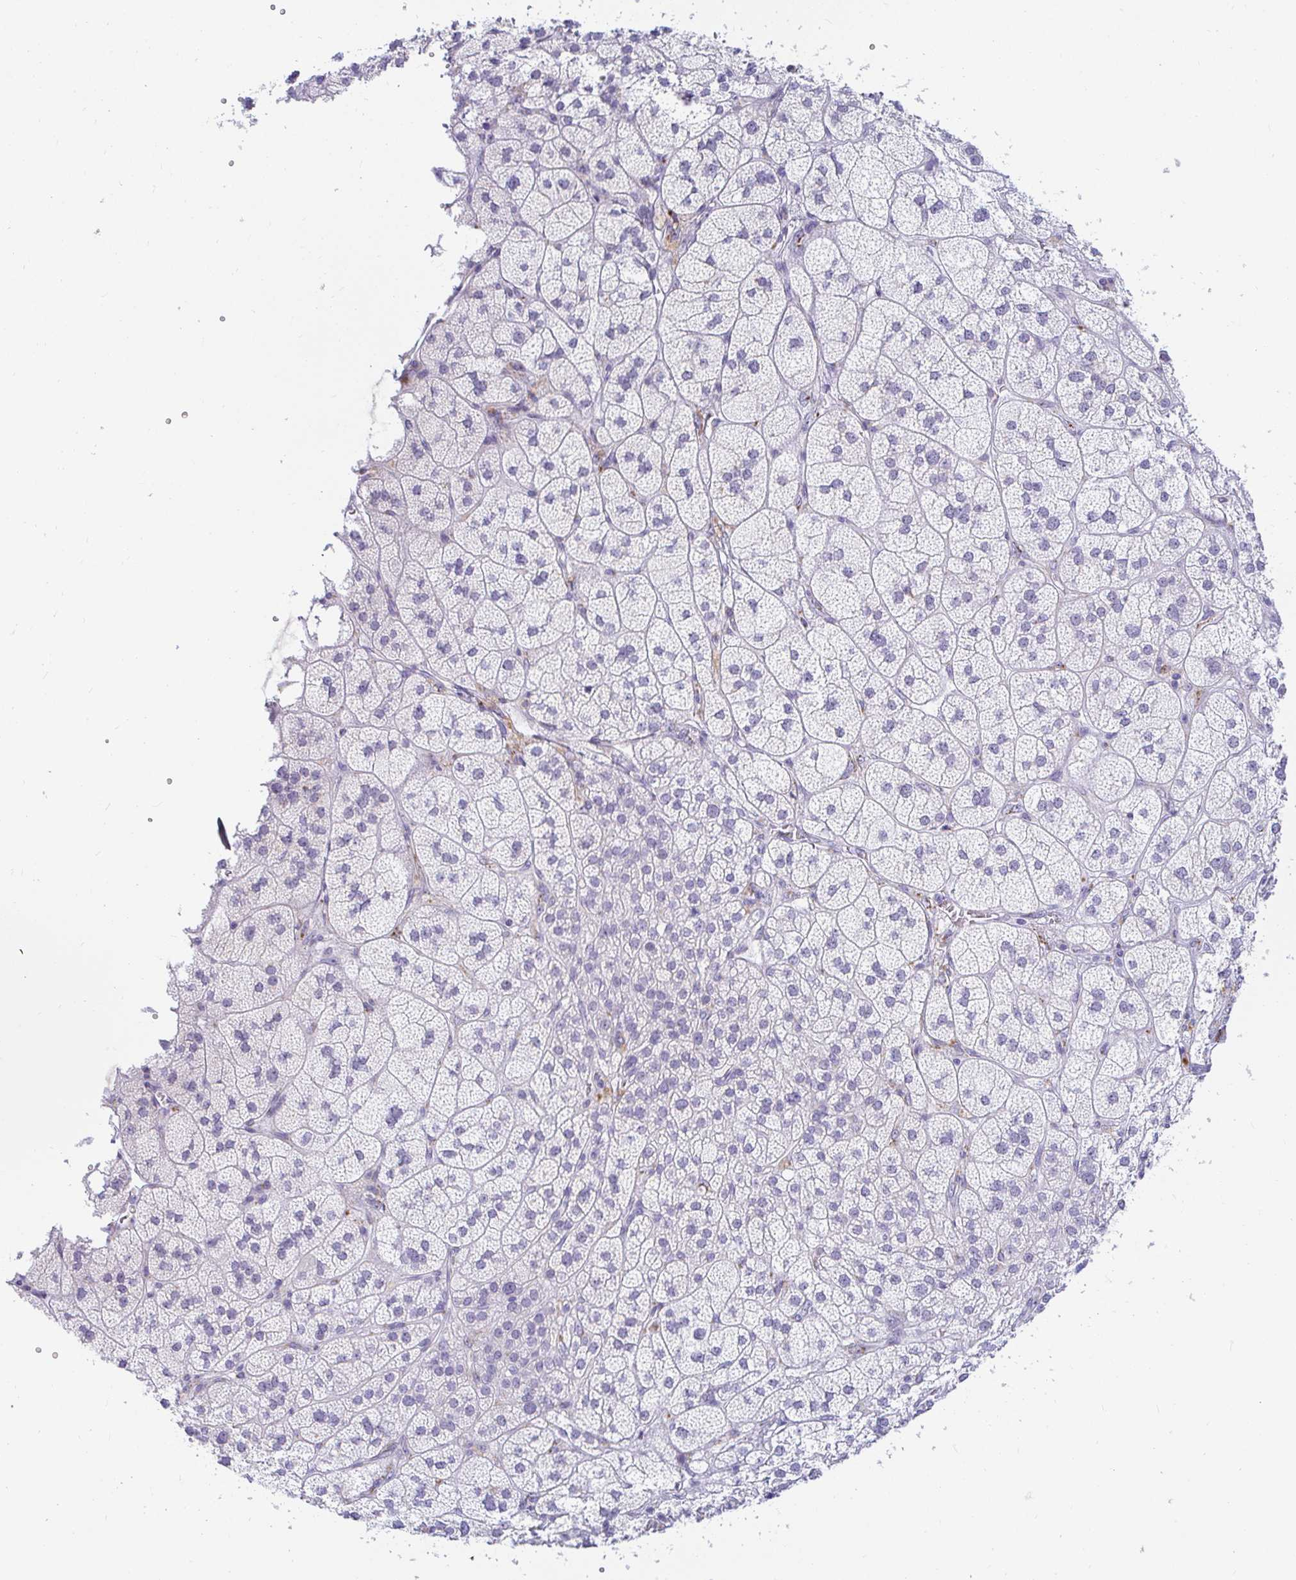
{"staining": {"intensity": "negative", "quantity": "none", "location": "none"}, "tissue": "adrenal gland", "cell_type": "Glandular cells", "image_type": "normal", "snomed": [{"axis": "morphology", "description": "Normal tissue, NOS"}, {"axis": "topography", "description": "Adrenal gland"}], "caption": "DAB immunohistochemical staining of normal human adrenal gland displays no significant staining in glandular cells. The staining was performed using DAB (3,3'-diaminobenzidine) to visualize the protein expression in brown, while the nuclei were stained in blue with hematoxylin (Magnification: 20x).", "gene": "OR51D1", "patient": {"sex": "female", "age": 60}}